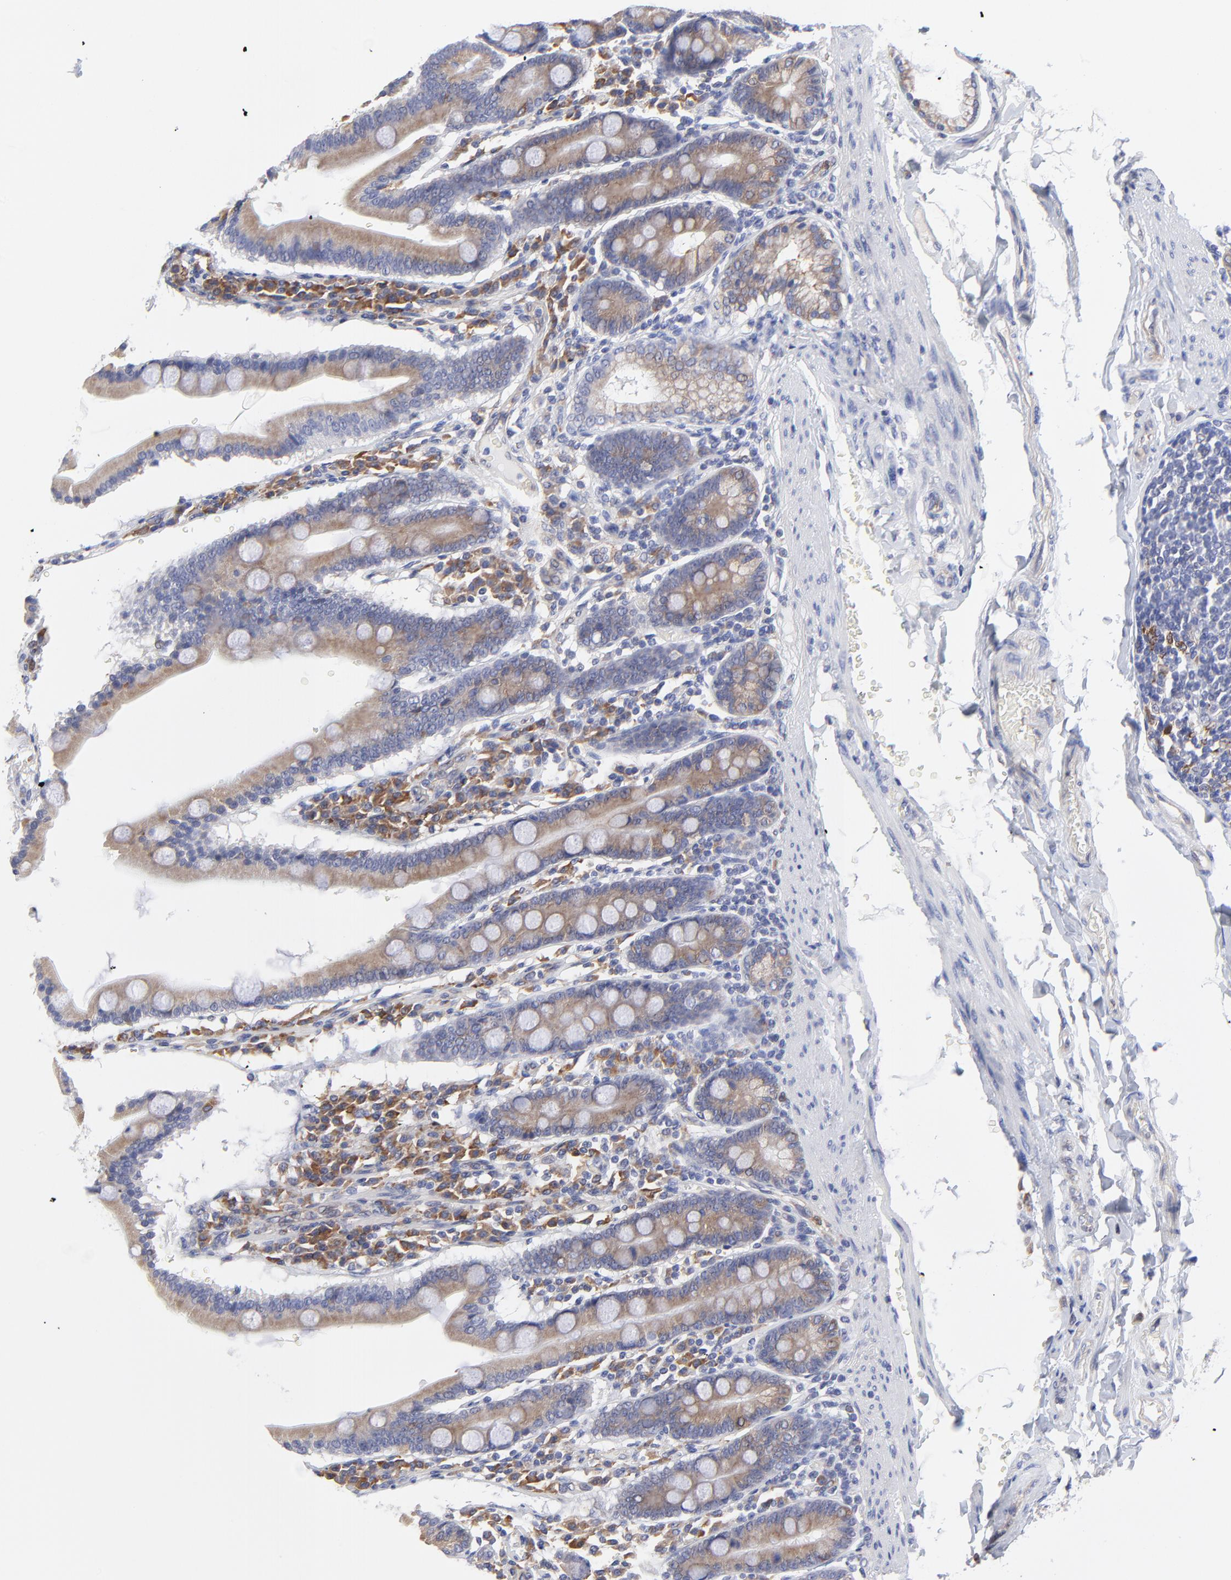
{"staining": {"intensity": "moderate", "quantity": ">75%", "location": "cytoplasmic/membranous"}, "tissue": "duodenum", "cell_type": "Glandular cells", "image_type": "normal", "snomed": [{"axis": "morphology", "description": "Normal tissue, NOS"}, {"axis": "topography", "description": "Duodenum"}], "caption": "Immunohistochemistry (IHC) of benign duodenum exhibits medium levels of moderate cytoplasmic/membranous staining in about >75% of glandular cells.", "gene": "MOSPD2", "patient": {"sex": "male", "age": 50}}